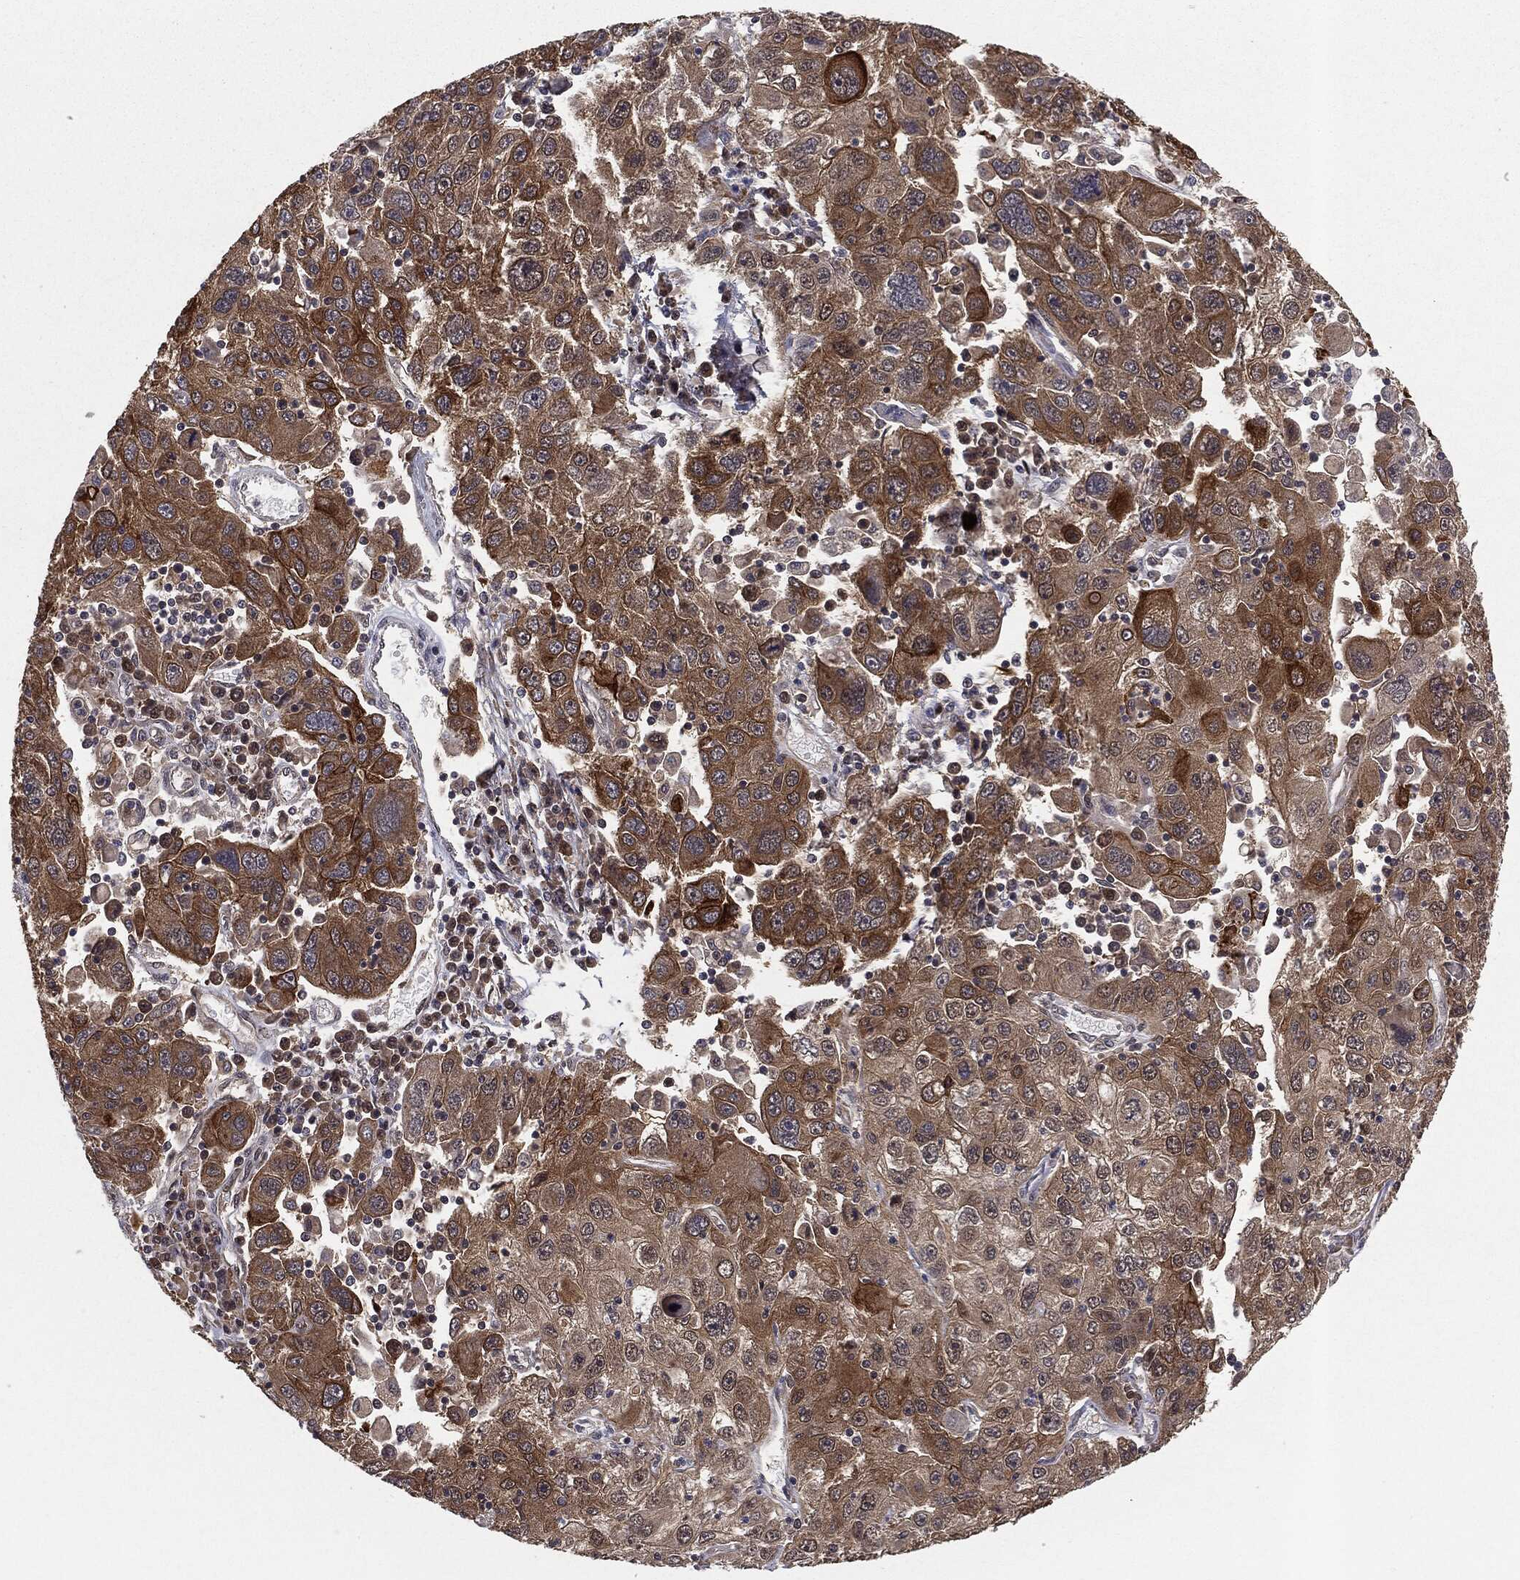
{"staining": {"intensity": "moderate", "quantity": ">75%", "location": "cytoplasmic/membranous"}, "tissue": "stomach cancer", "cell_type": "Tumor cells", "image_type": "cancer", "snomed": [{"axis": "morphology", "description": "Adenocarcinoma, NOS"}, {"axis": "topography", "description": "Stomach"}], "caption": "Human adenocarcinoma (stomach) stained with a protein marker demonstrates moderate staining in tumor cells.", "gene": "KRT7", "patient": {"sex": "male", "age": 56}}